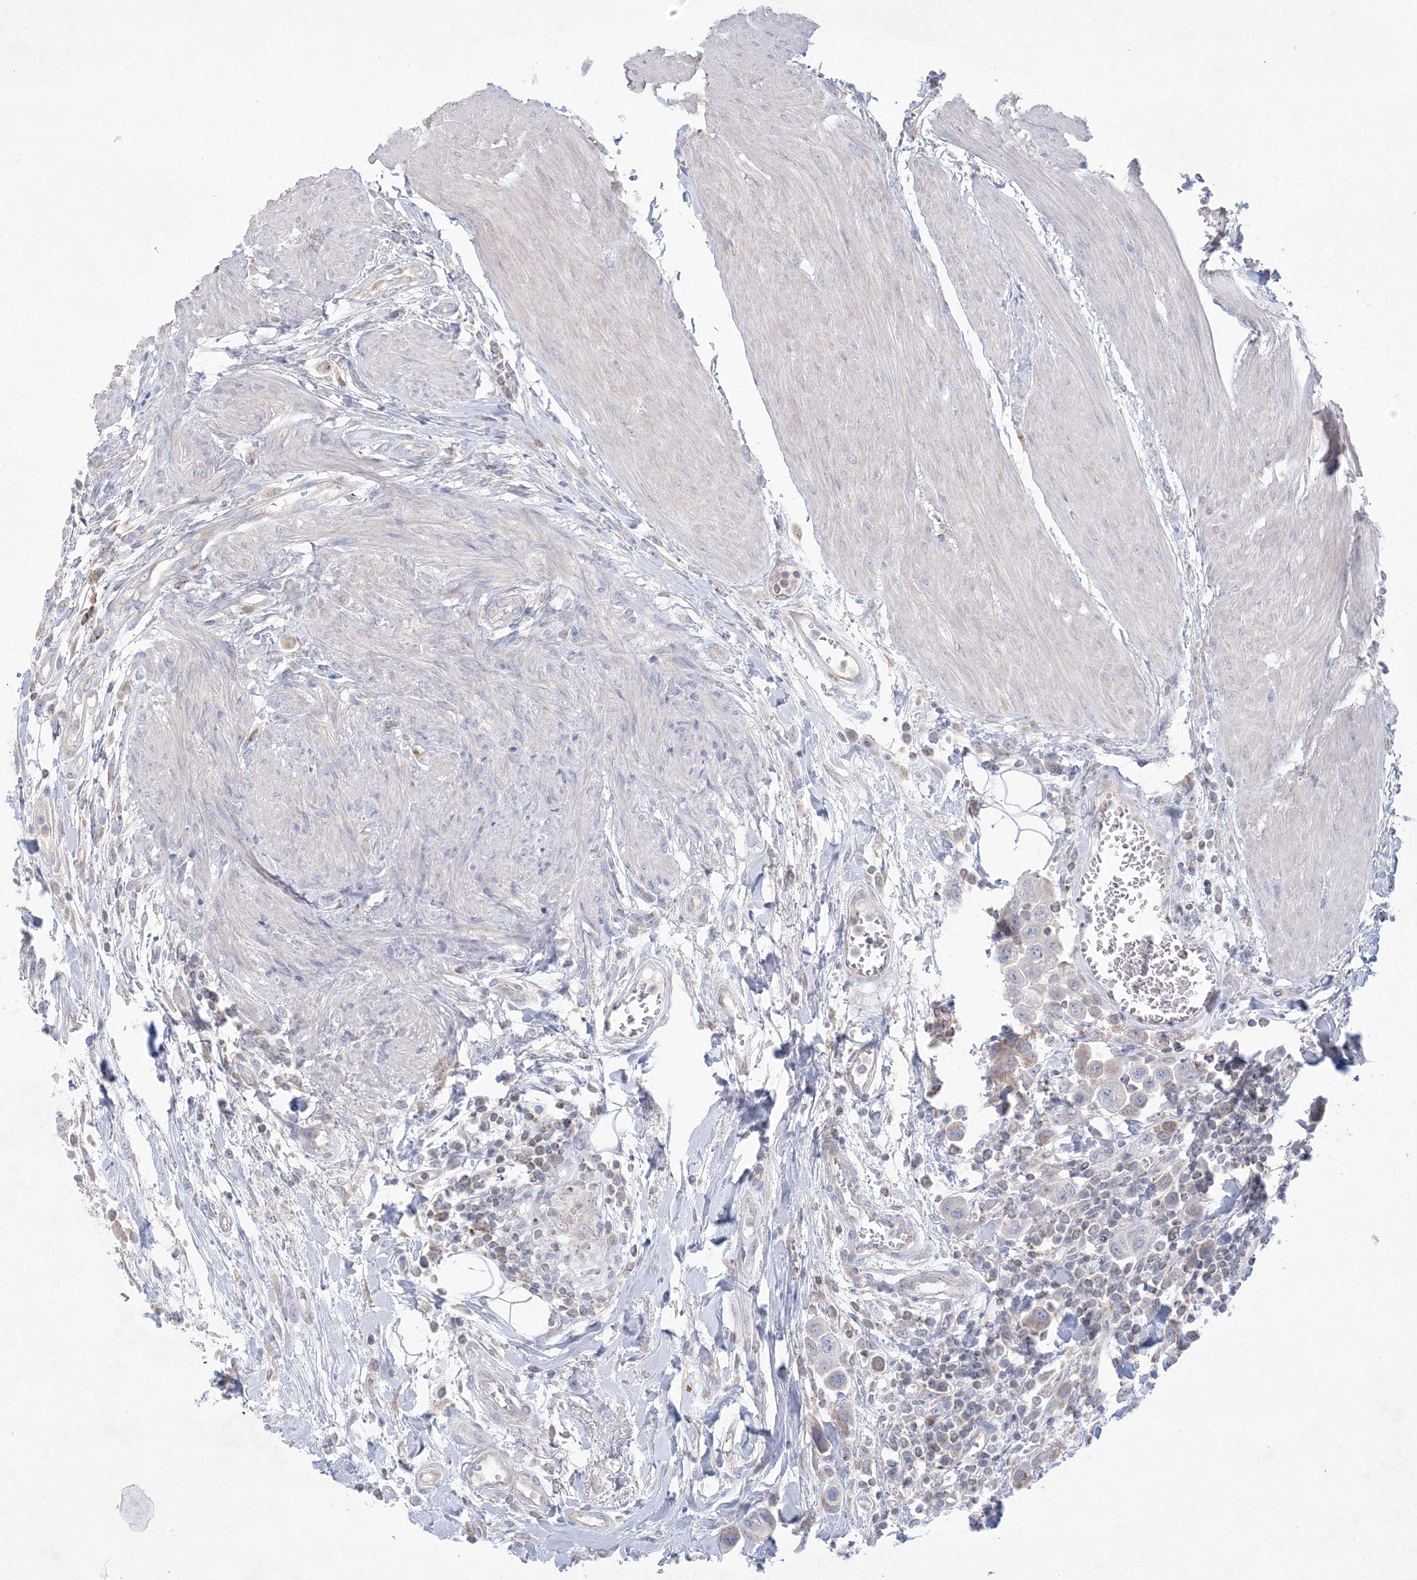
{"staining": {"intensity": "negative", "quantity": "none", "location": "none"}, "tissue": "urothelial cancer", "cell_type": "Tumor cells", "image_type": "cancer", "snomed": [{"axis": "morphology", "description": "Urothelial carcinoma, High grade"}, {"axis": "topography", "description": "Urinary bladder"}], "caption": "A high-resolution image shows immunohistochemistry (IHC) staining of urothelial carcinoma (high-grade), which exhibits no significant positivity in tumor cells.", "gene": "KCTD6", "patient": {"sex": "male", "age": 50}}